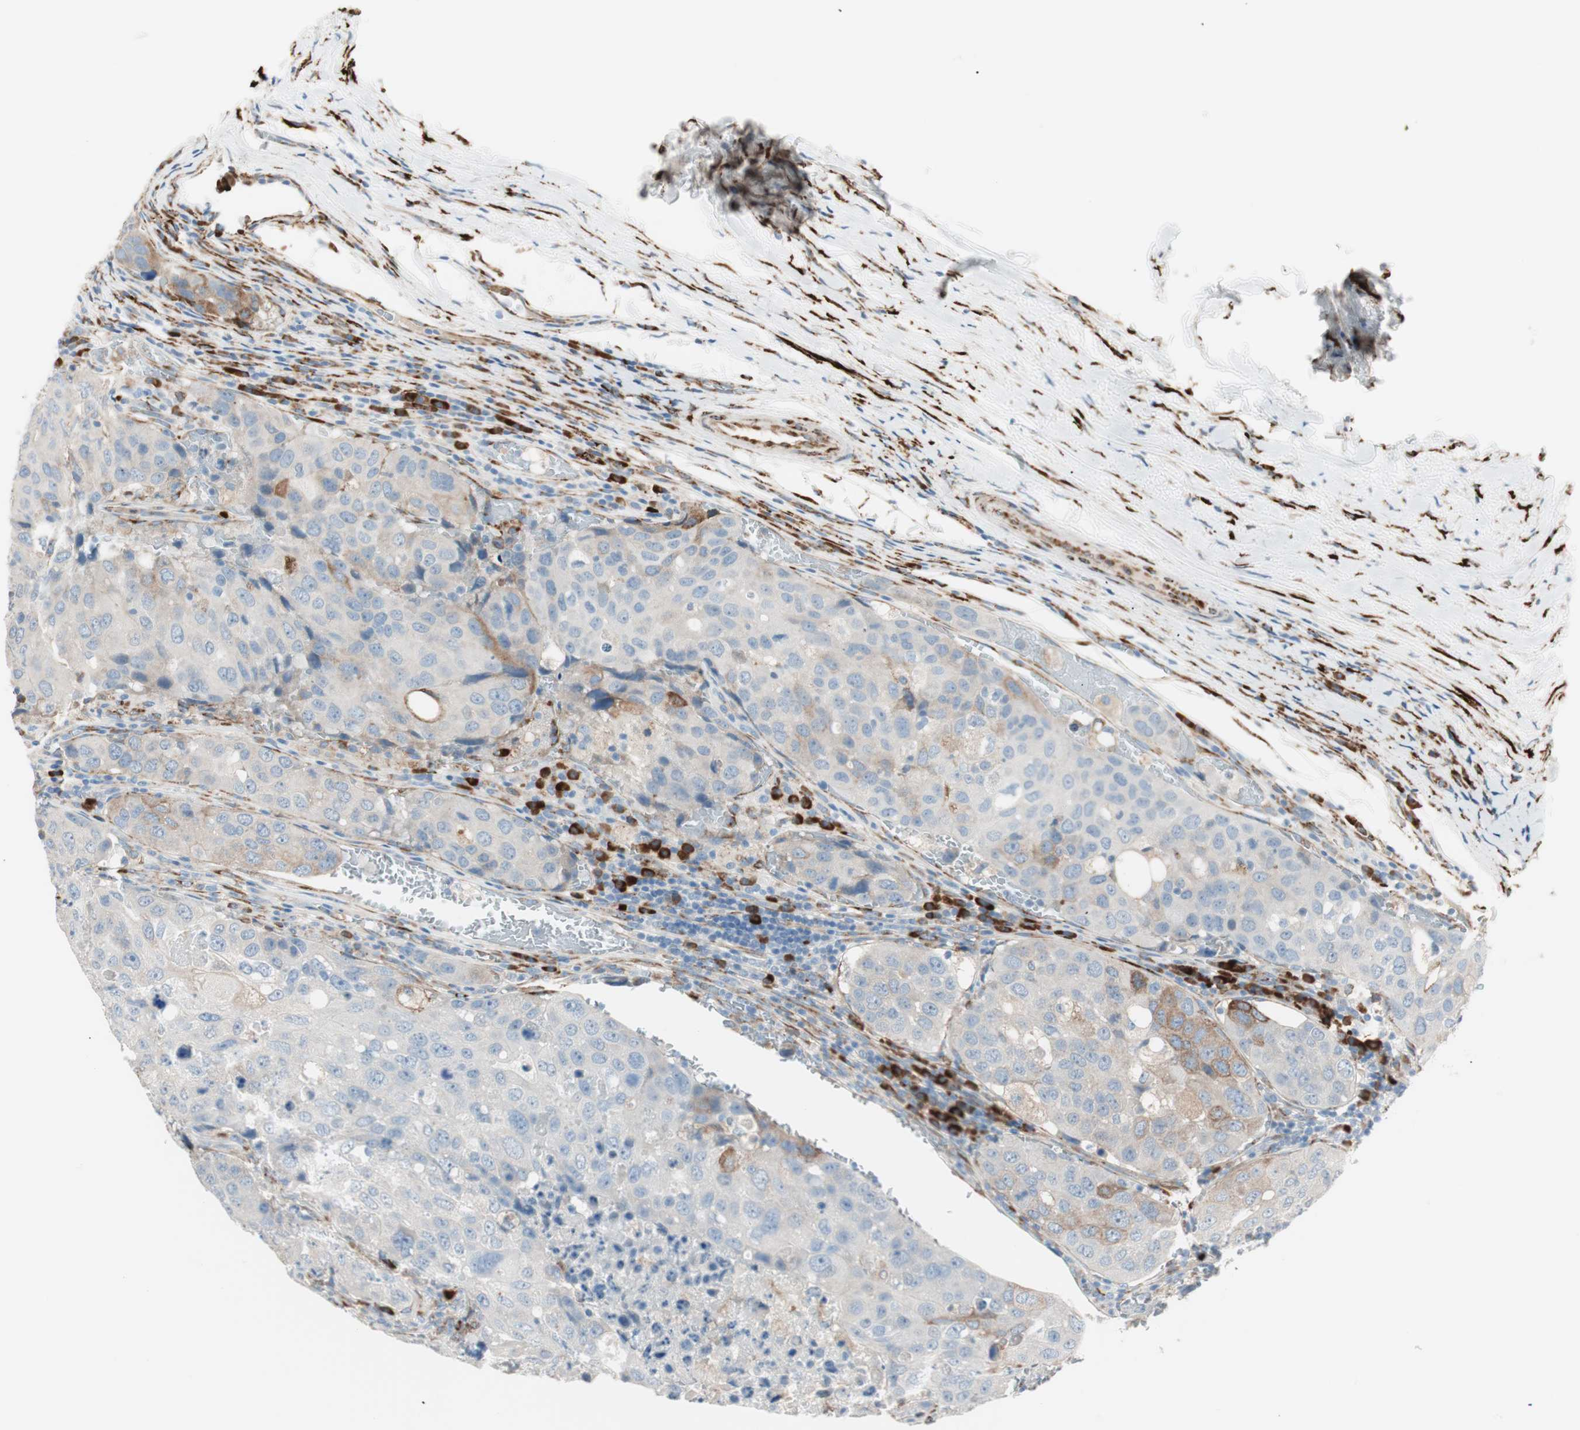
{"staining": {"intensity": "moderate", "quantity": "<25%", "location": "cytoplasmic/membranous"}, "tissue": "urothelial cancer", "cell_type": "Tumor cells", "image_type": "cancer", "snomed": [{"axis": "morphology", "description": "Urothelial carcinoma, High grade"}, {"axis": "topography", "description": "Lymph node"}, {"axis": "topography", "description": "Urinary bladder"}], "caption": "DAB immunohistochemical staining of human urothelial cancer reveals moderate cytoplasmic/membranous protein staining in about <25% of tumor cells.", "gene": "P4HTM", "patient": {"sex": "male", "age": 51}}